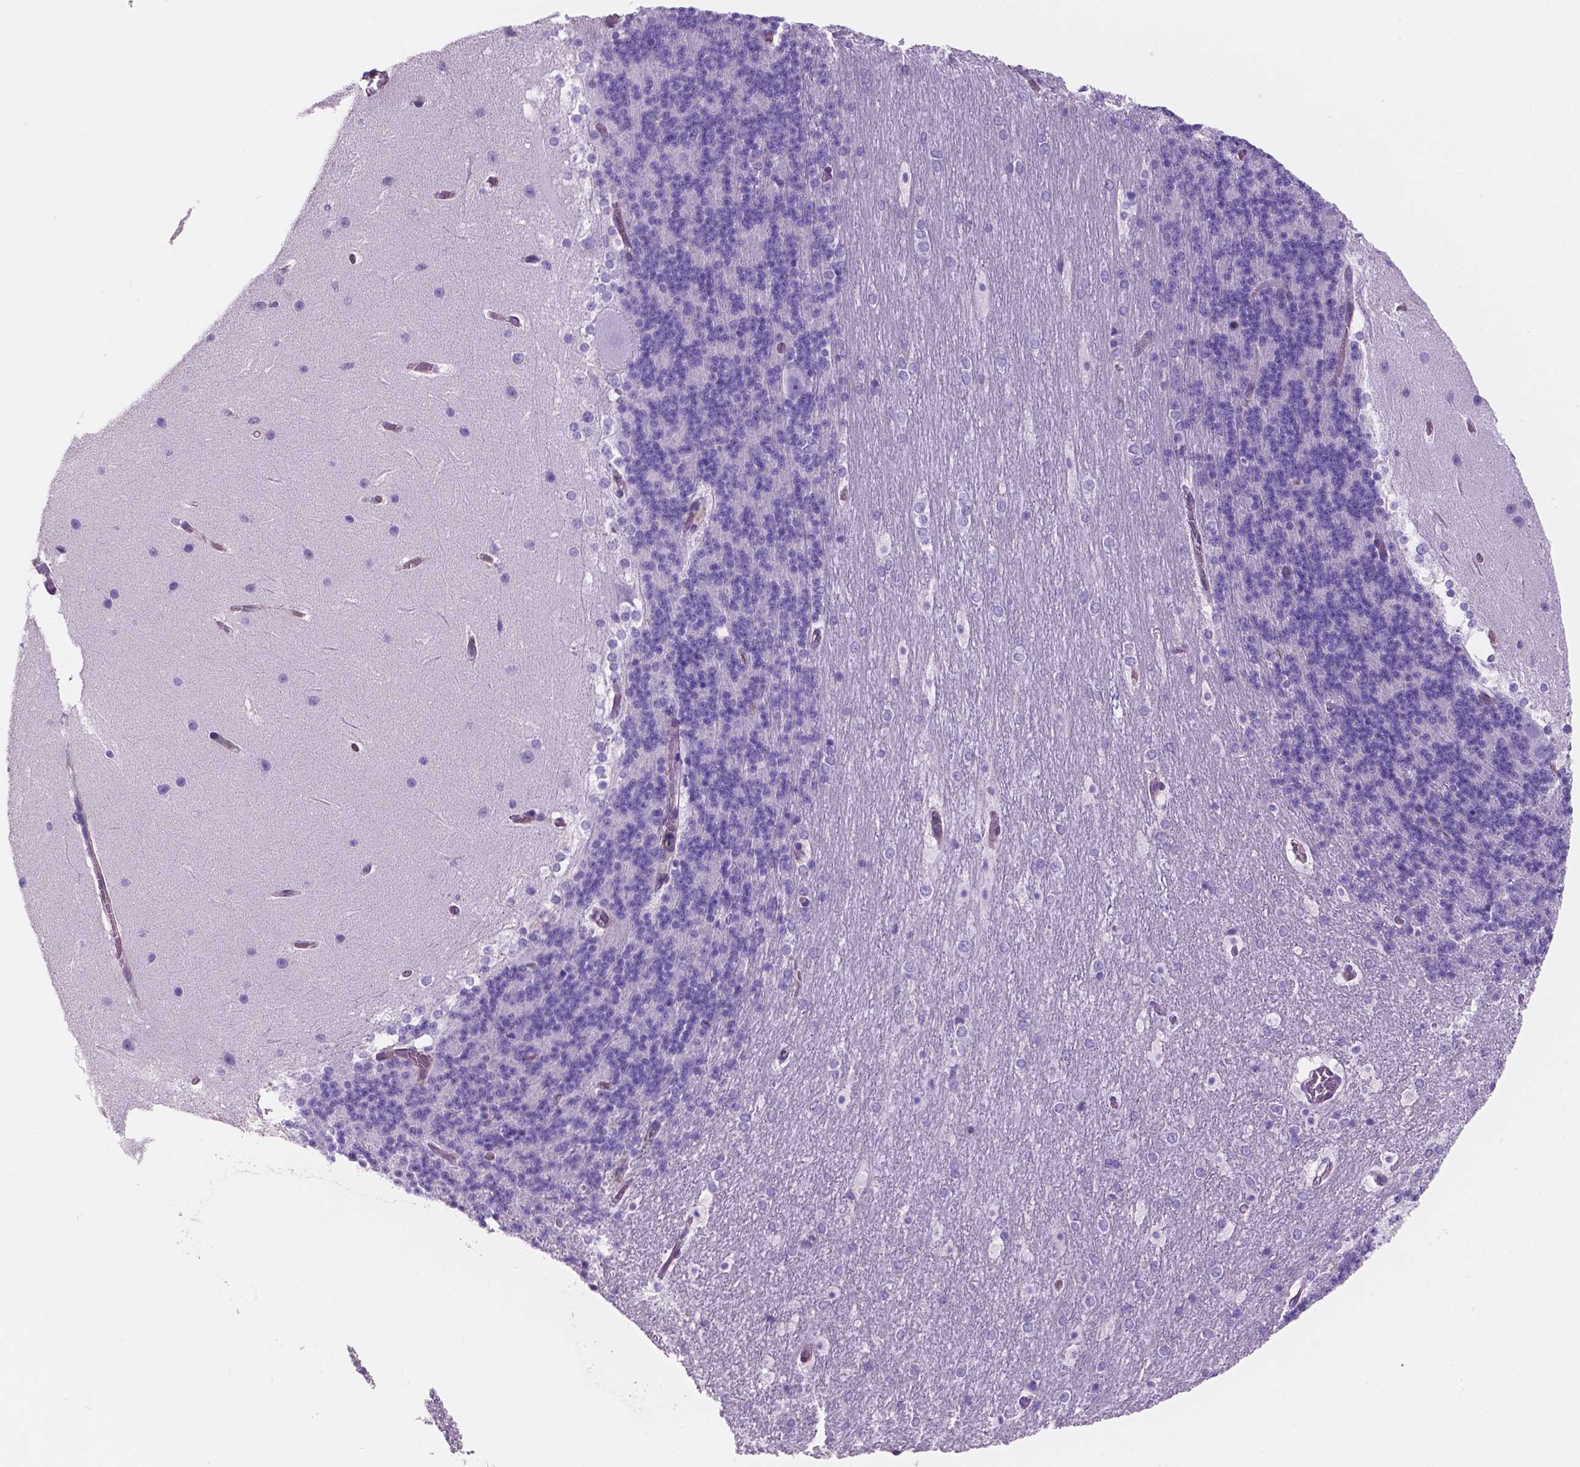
{"staining": {"intensity": "negative", "quantity": "none", "location": "none"}, "tissue": "cerebellum", "cell_type": "Cells in granular layer", "image_type": "normal", "snomed": [{"axis": "morphology", "description": "Normal tissue, NOS"}, {"axis": "topography", "description": "Cerebellum"}], "caption": "Protein analysis of benign cerebellum exhibits no significant positivity in cells in granular layer. The staining is performed using DAB (3,3'-diaminobenzidine) brown chromogen with nuclei counter-stained in using hematoxylin.", "gene": "TOR2A", "patient": {"sex": "female", "age": 19}}